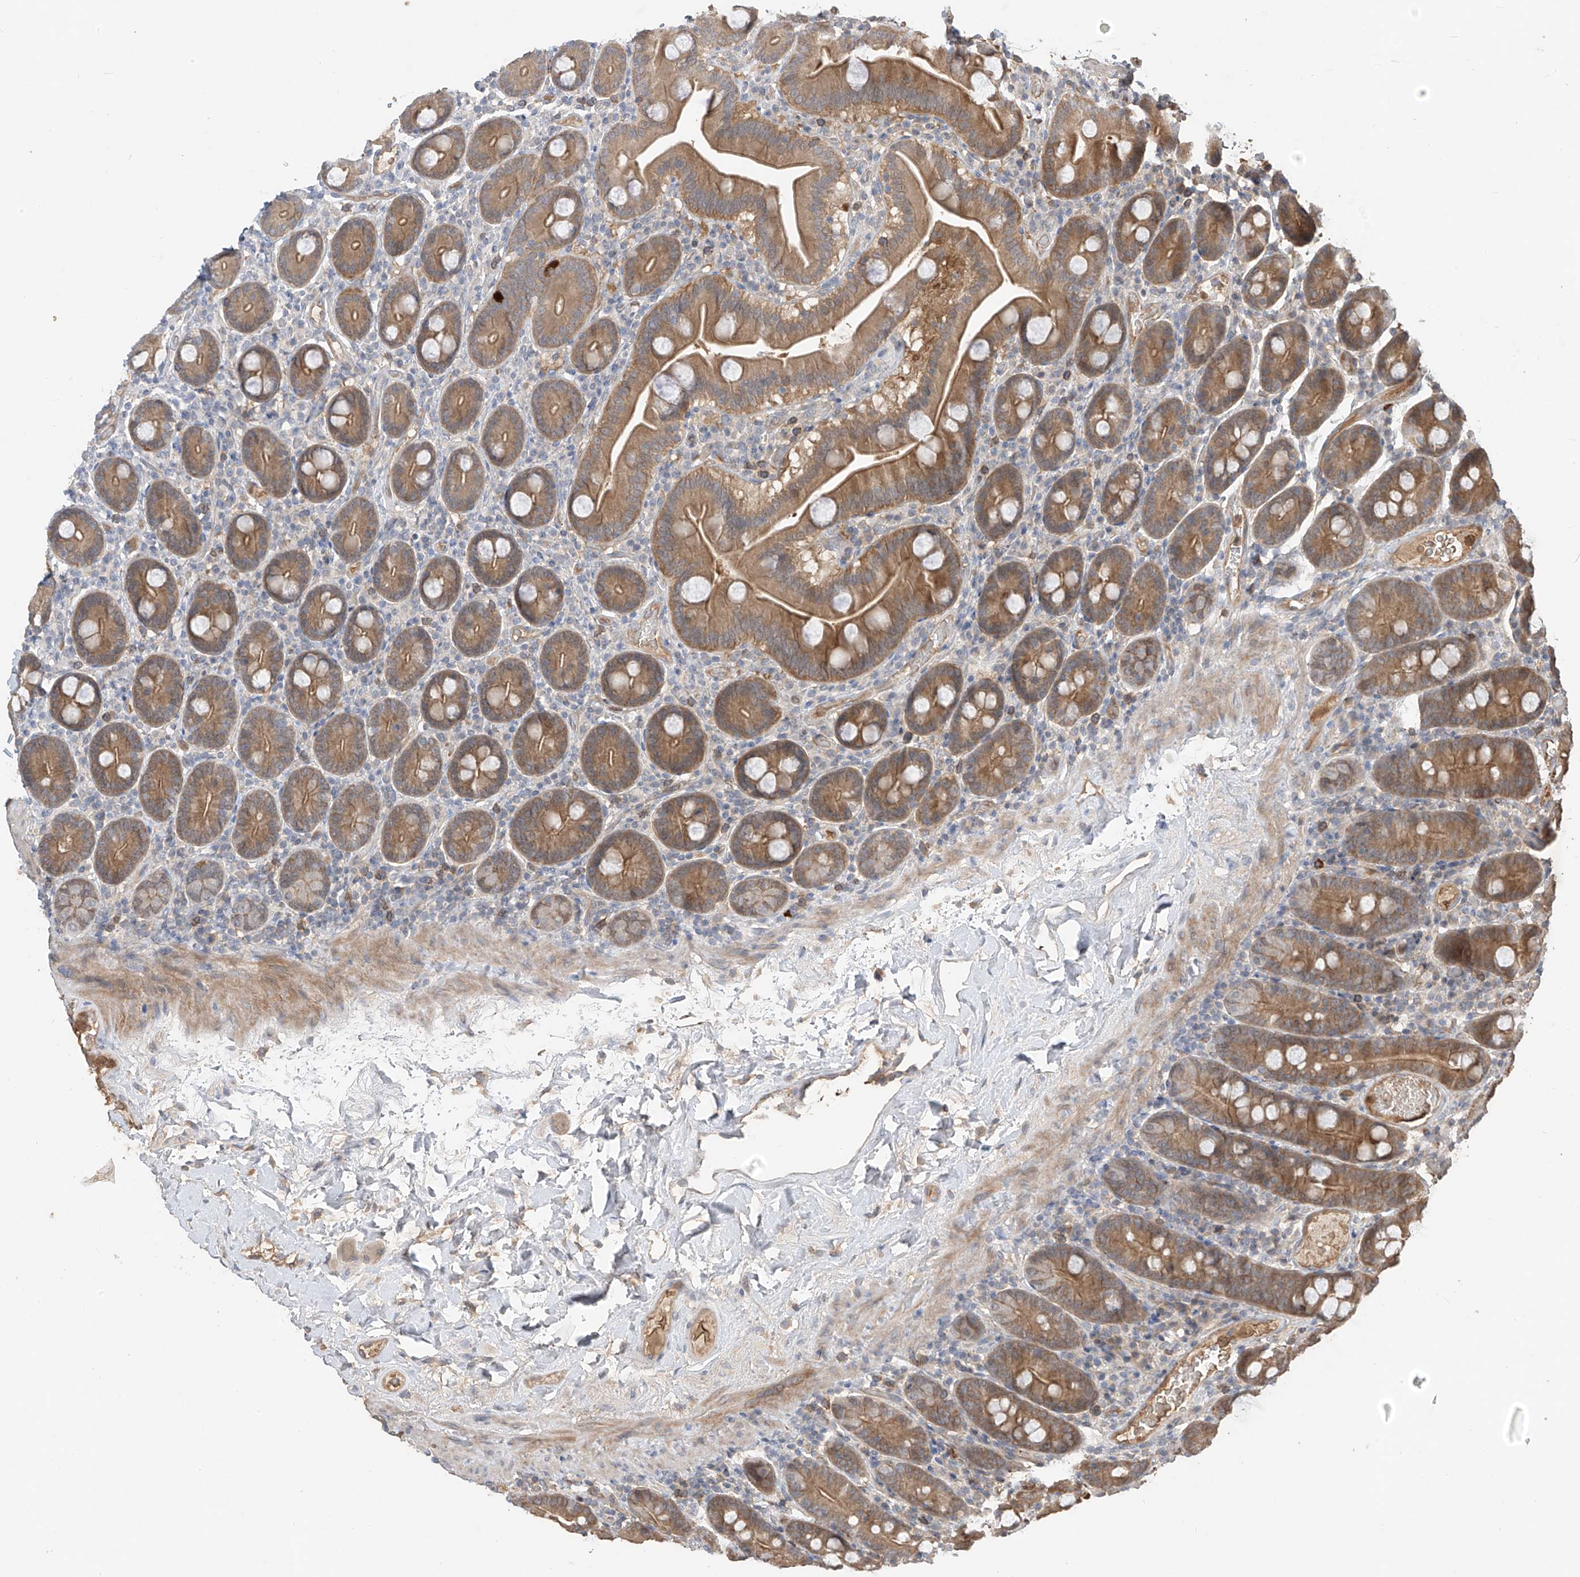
{"staining": {"intensity": "moderate", "quantity": ">75%", "location": "cytoplasmic/membranous"}, "tissue": "duodenum", "cell_type": "Glandular cells", "image_type": "normal", "snomed": [{"axis": "morphology", "description": "Normal tissue, NOS"}, {"axis": "topography", "description": "Duodenum"}], "caption": "Brown immunohistochemical staining in benign duodenum reveals moderate cytoplasmic/membranous positivity in approximately >75% of glandular cells. The staining is performed using DAB brown chromogen to label protein expression. The nuclei are counter-stained blue using hematoxylin.", "gene": "CACNA2D4", "patient": {"sex": "male", "age": 55}}